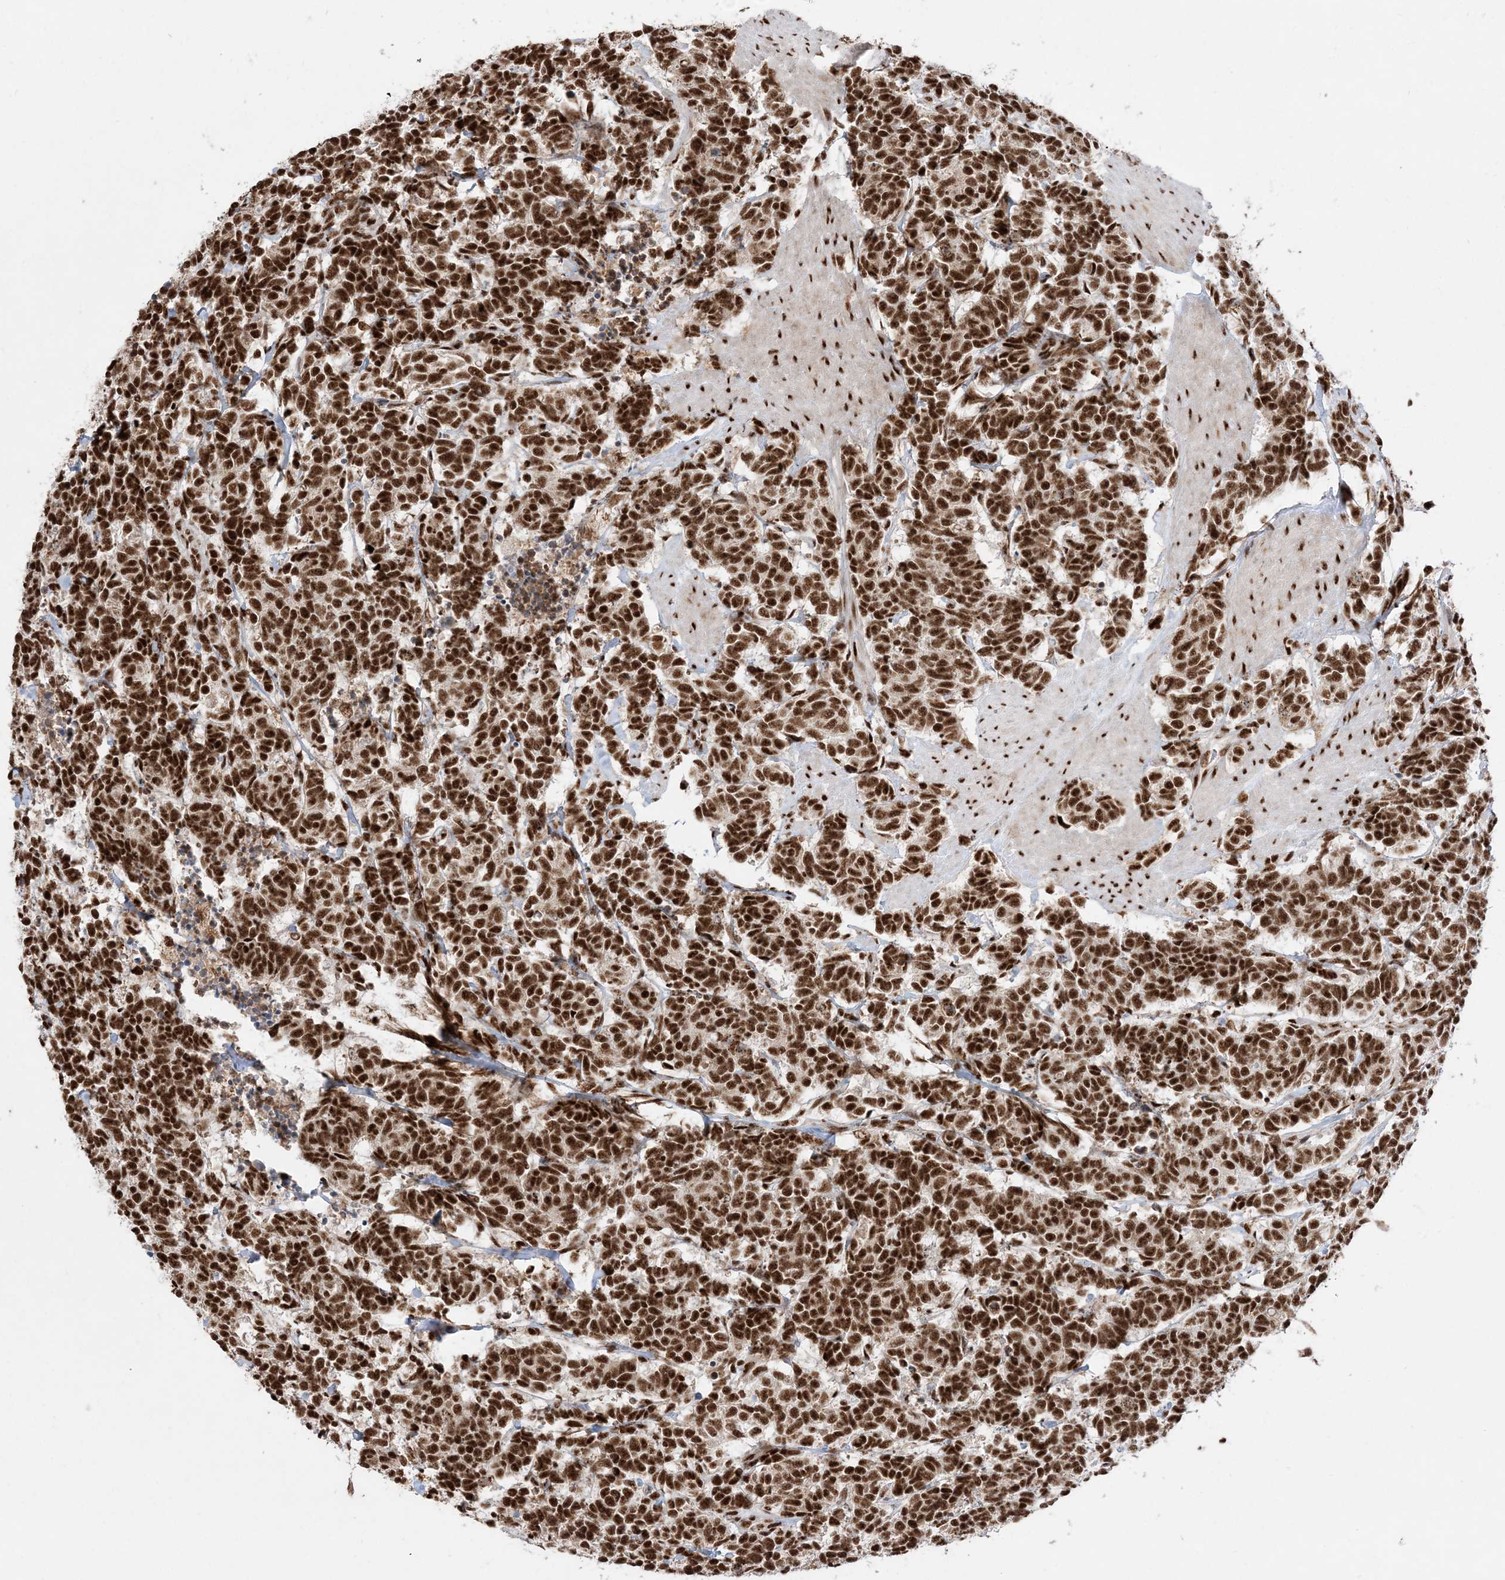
{"staining": {"intensity": "strong", "quantity": ">75%", "location": "nuclear"}, "tissue": "carcinoid", "cell_type": "Tumor cells", "image_type": "cancer", "snomed": [{"axis": "morphology", "description": "Carcinoma, NOS"}, {"axis": "morphology", "description": "Carcinoid, malignant, NOS"}, {"axis": "topography", "description": "Urinary bladder"}], "caption": "Brown immunohistochemical staining in human carcinoid exhibits strong nuclear positivity in about >75% of tumor cells. Nuclei are stained in blue.", "gene": "RBM17", "patient": {"sex": "male", "age": 57}}